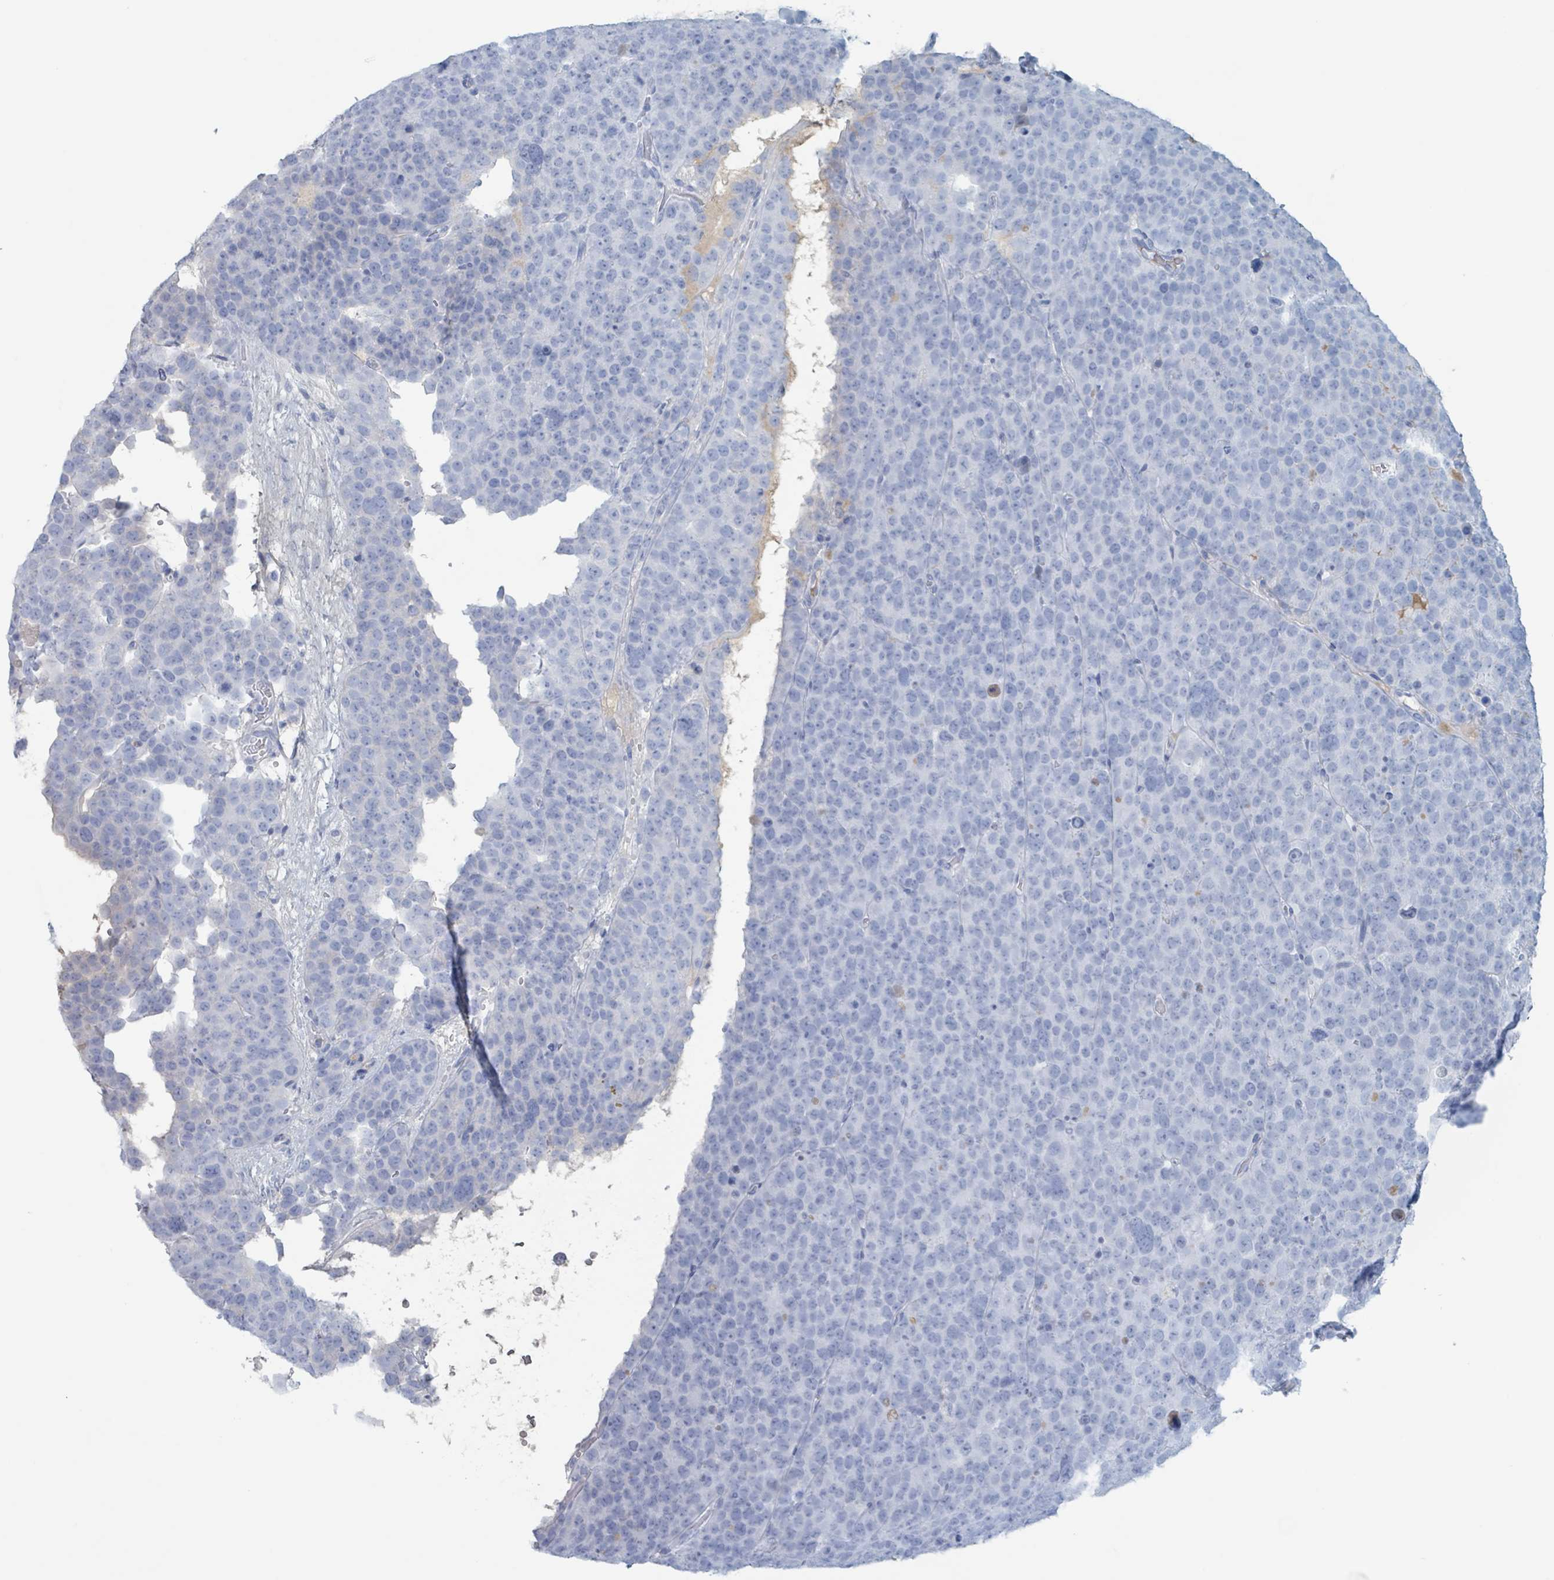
{"staining": {"intensity": "negative", "quantity": "none", "location": "none"}, "tissue": "testis cancer", "cell_type": "Tumor cells", "image_type": "cancer", "snomed": [{"axis": "morphology", "description": "Seminoma, NOS"}, {"axis": "topography", "description": "Testis"}], "caption": "Human testis cancer stained for a protein using IHC reveals no positivity in tumor cells.", "gene": "KLK4", "patient": {"sex": "male", "age": 71}}